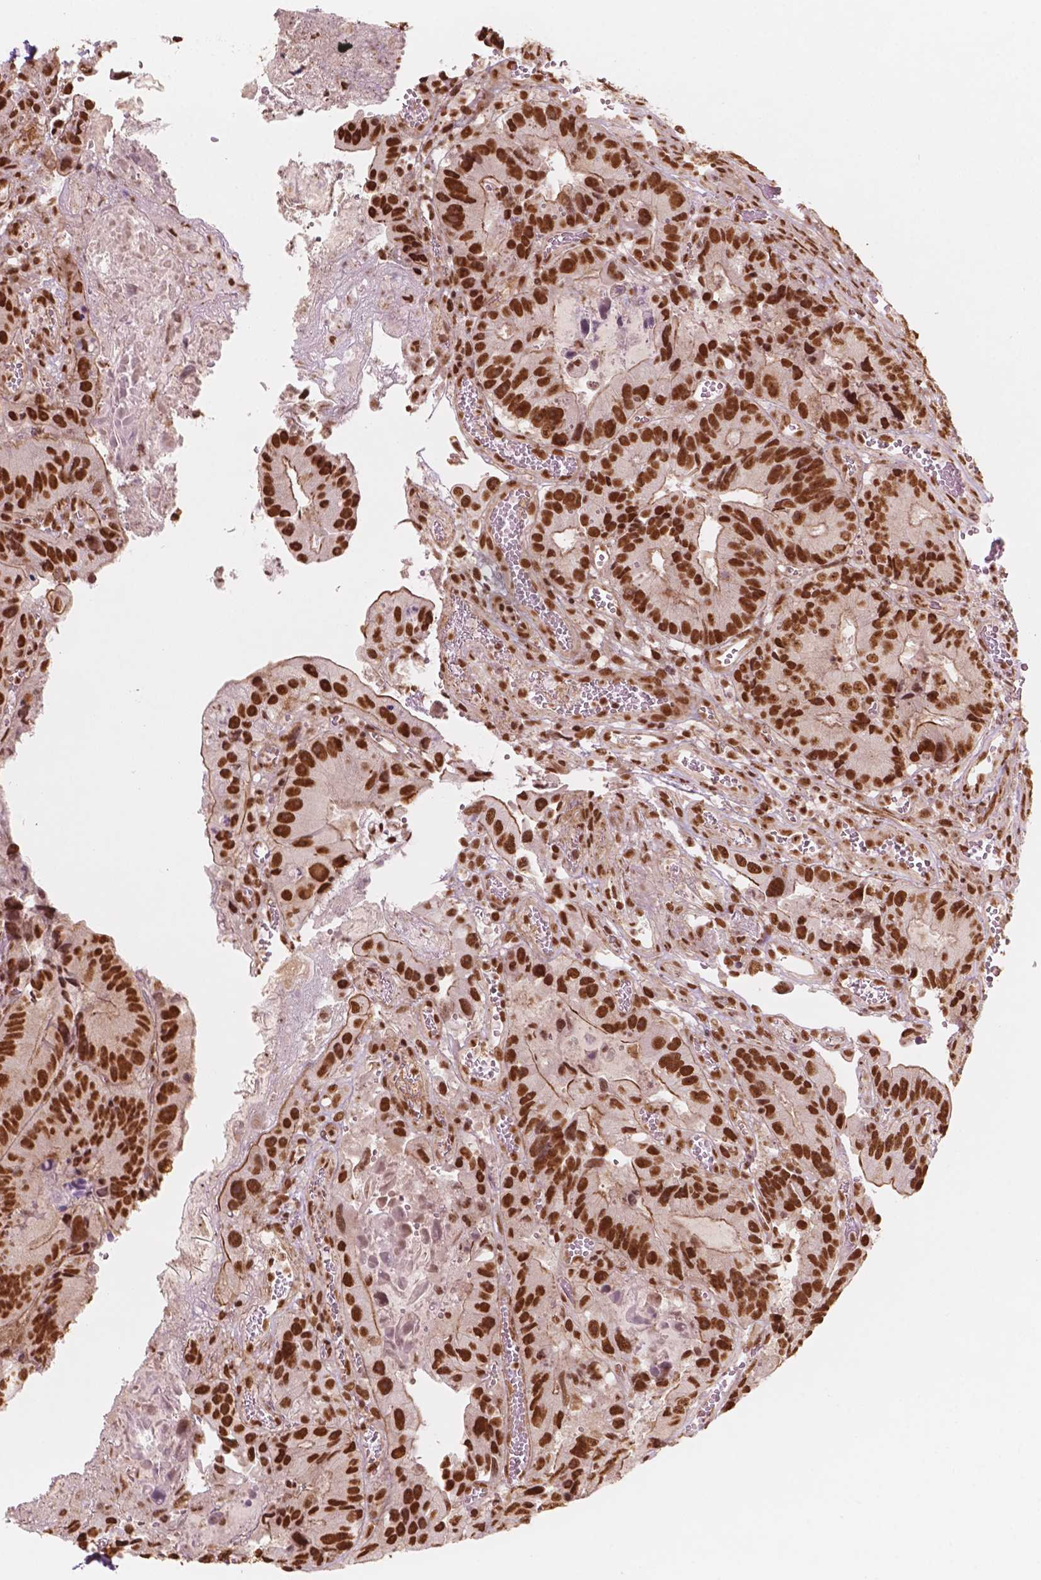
{"staining": {"intensity": "strong", "quantity": ">75%", "location": "nuclear"}, "tissue": "colorectal cancer", "cell_type": "Tumor cells", "image_type": "cancer", "snomed": [{"axis": "morphology", "description": "Adenocarcinoma, NOS"}, {"axis": "topography", "description": "Colon"}], "caption": "A high amount of strong nuclear positivity is identified in about >75% of tumor cells in colorectal cancer tissue.", "gene": "GTF3C5", "patient": {"sex": "female", "age": 86}}